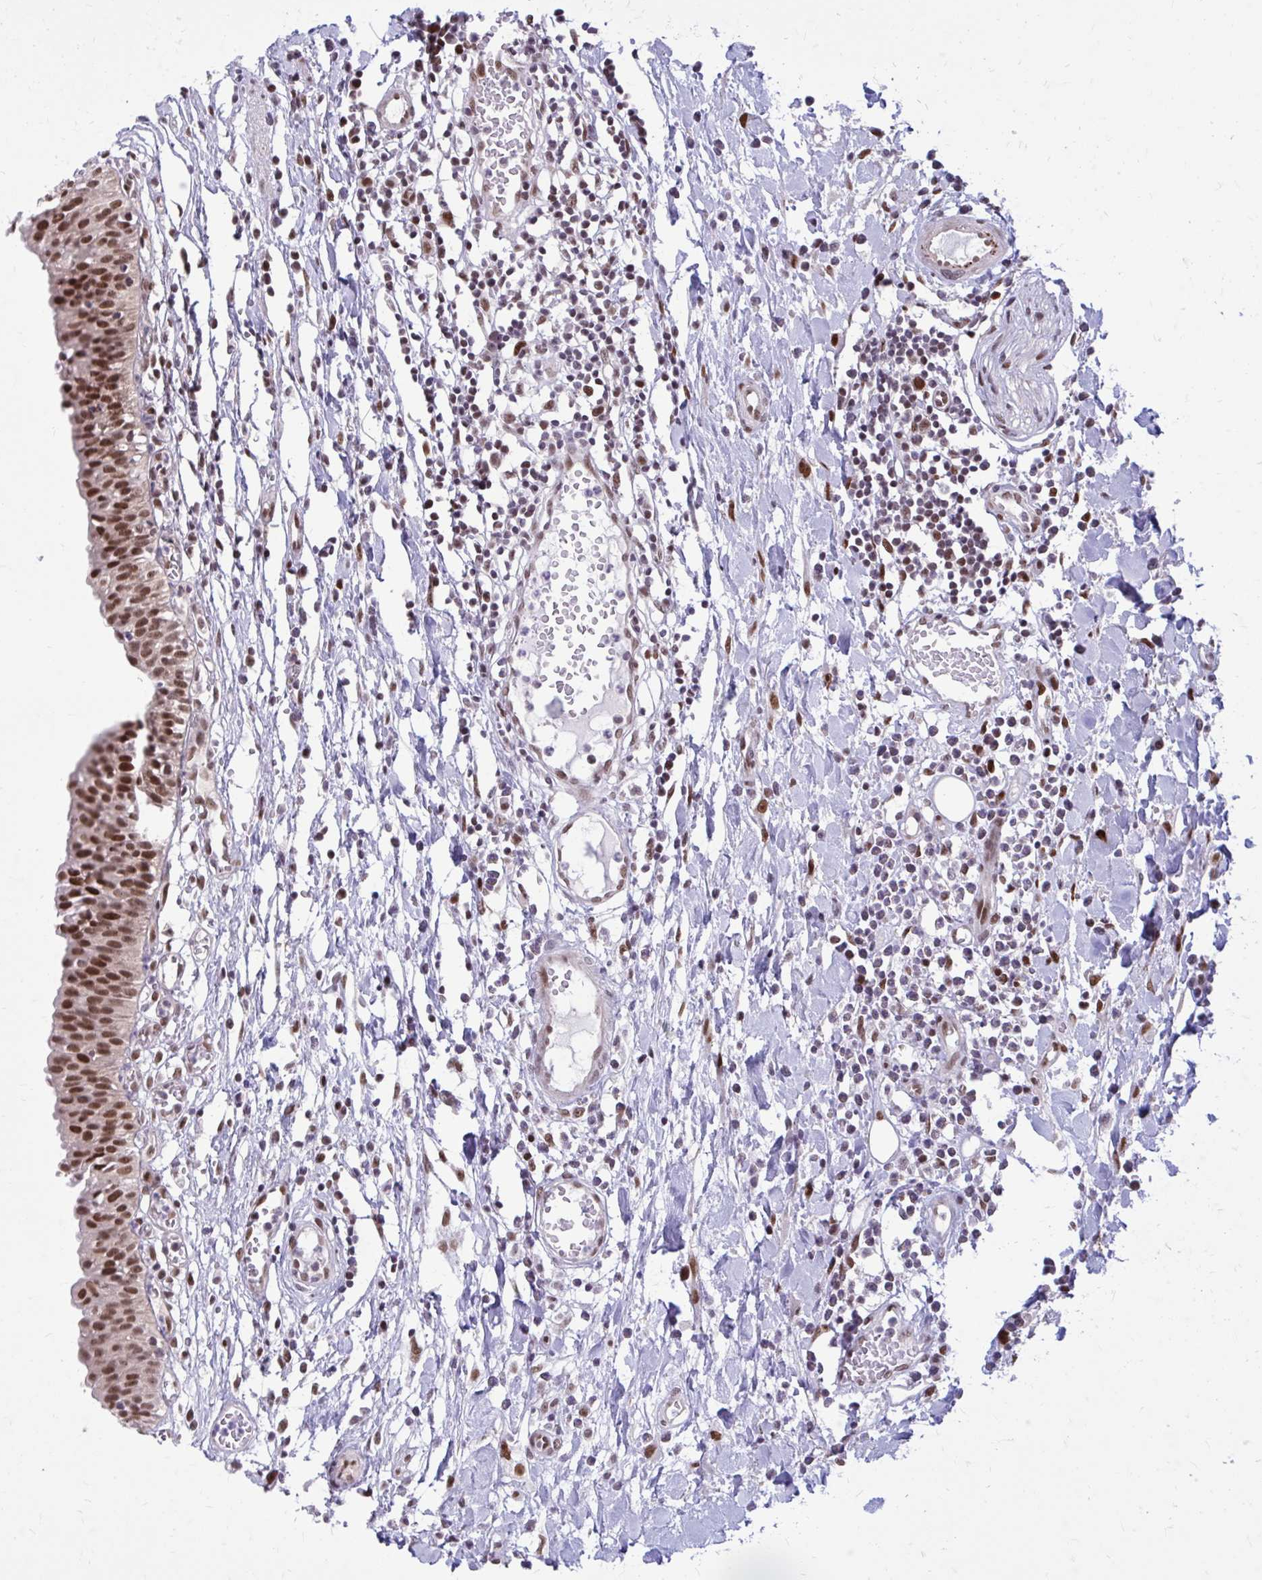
{"staining": {"intensity": "strong", "quantity": ">75%", "location": "nuclear"}, "tissue": "urinary bladder", "cell_type": "Urothelial cells", "image_type": "normal", "snomed": [{"axis": "morphology", "description": "Normal tissue, NOS"}, {"axis": "topography", "description": "Urinary bladder"}], "caption": "About >75% of urothelial cells in benign human urinary bladder display strong nuclear protein positivity as visualized by brown immunohistochemical staining.", "gene": "PSME4", "patient": {"sex": "male", "age": 64}}